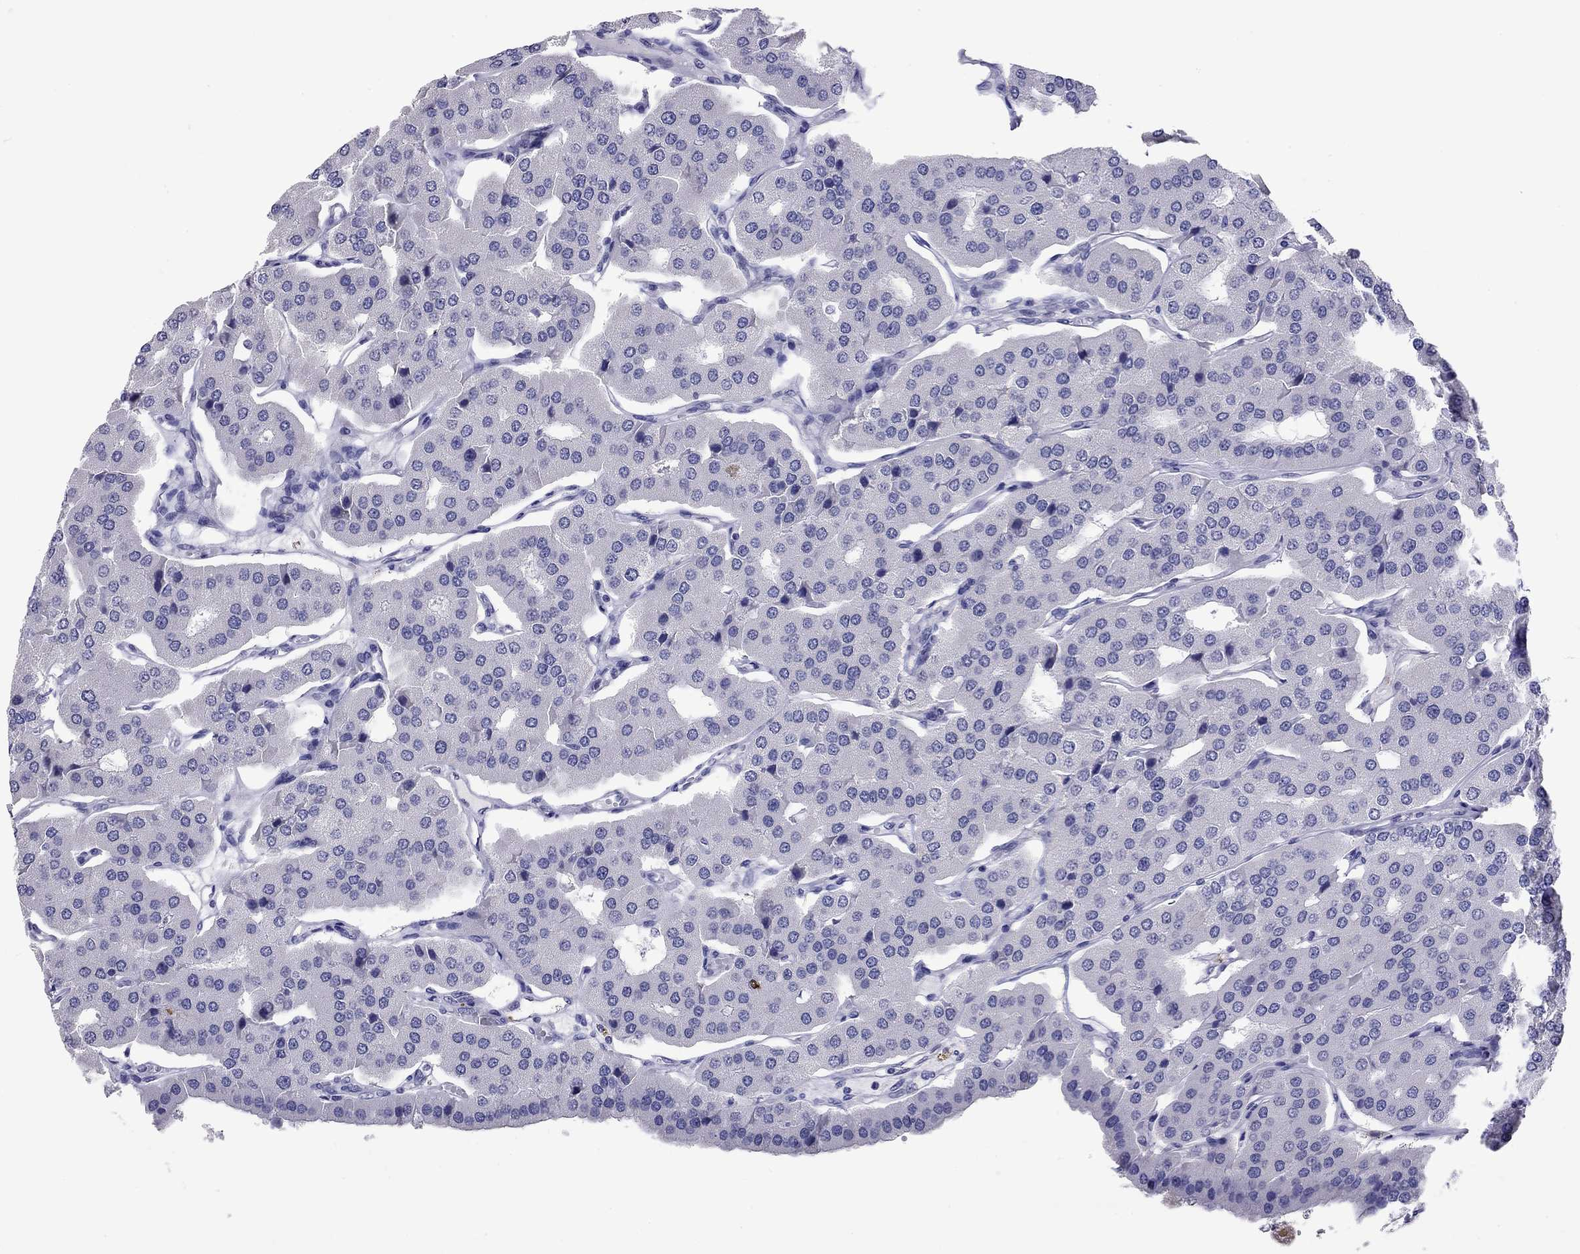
{"staining": {"intensity": "negative", "quantity": "none", "location": "none"}, "tissue": "parathyroid gland", "cell_type": "Glandular cells", "image_type": "normal", "snomed": [{"axis": "morphology", "description": "Normal tissue, NOS"}, {"axis": "morphology", "description": "Adenoma, NOS"}, {"axis": "topography", "description": "Parathyroid gland"}], "caption": "Immunohistochemistry (IHC) image of benign parathyroid gland stained for a protein (brown), which exhibits no staining in glandular cells.", "gene": "ARMC12", "patient": {"sex": "female", "age": 86}}